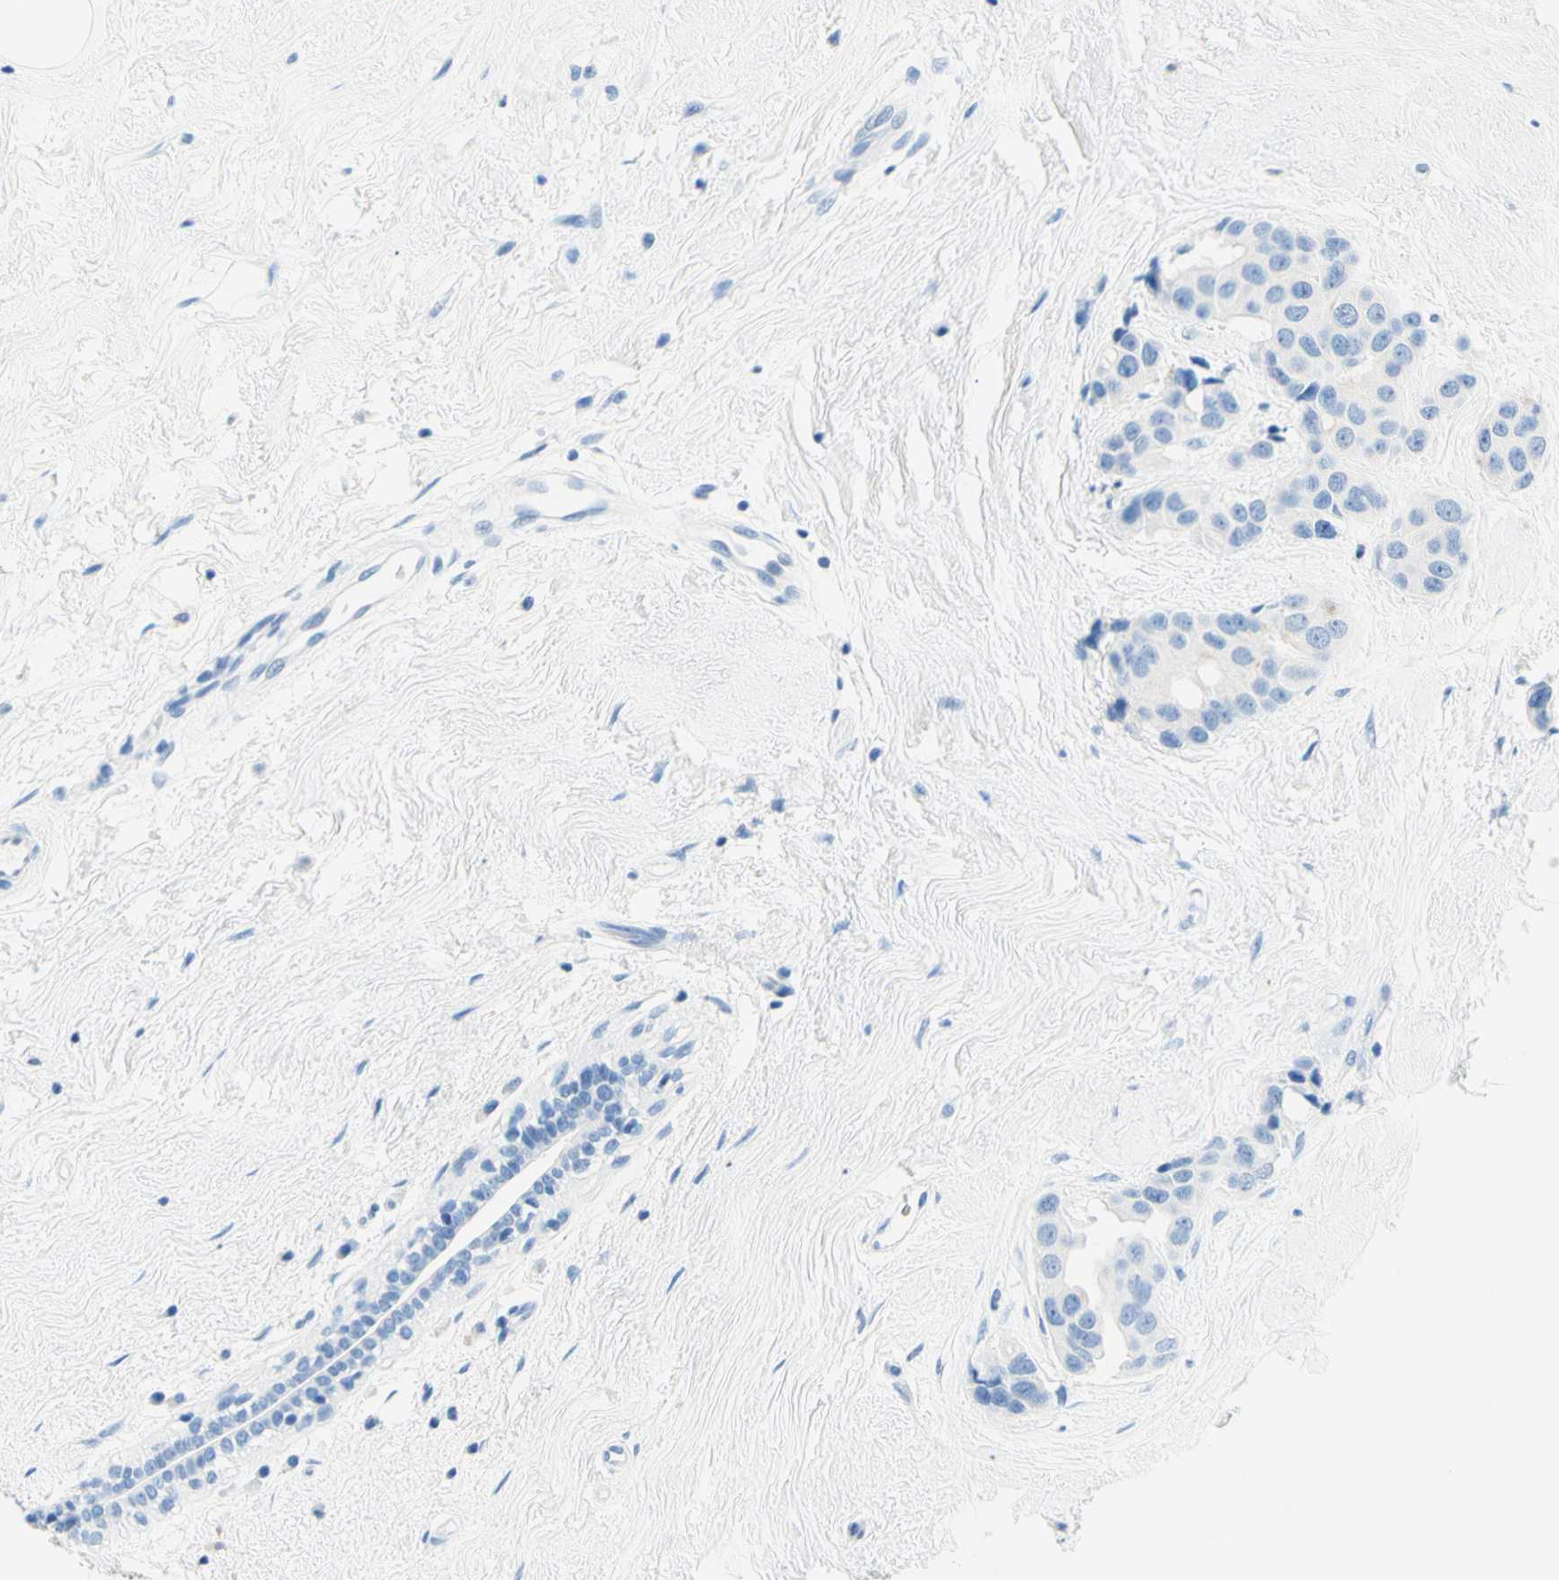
{"staining": {"intensity": "negative", "quantity": "none", "location": "none"}, "tissue": "breast cancer", "cell_type": "Tumor cells", "image_type": "cancer", "snomed": [{"axis": "morphology", "description": "Normal tissue, NOS"}, {"axis": "morphology", "description": "Duct carcinoma"}, {"axis": "topography", "description": "Breast"}], "caption": "Immunohistochemistry photomicrograph of neoplastic tissue: human breast invasive ductal carcinoma stained with DAB shows no significant protein positivity in tumor cells. (Immunohistochemistry (ihc), brightfield microscopy, high magnification).", "gene": "HPCA", "patient": {"sex": "female", "age": 39}}